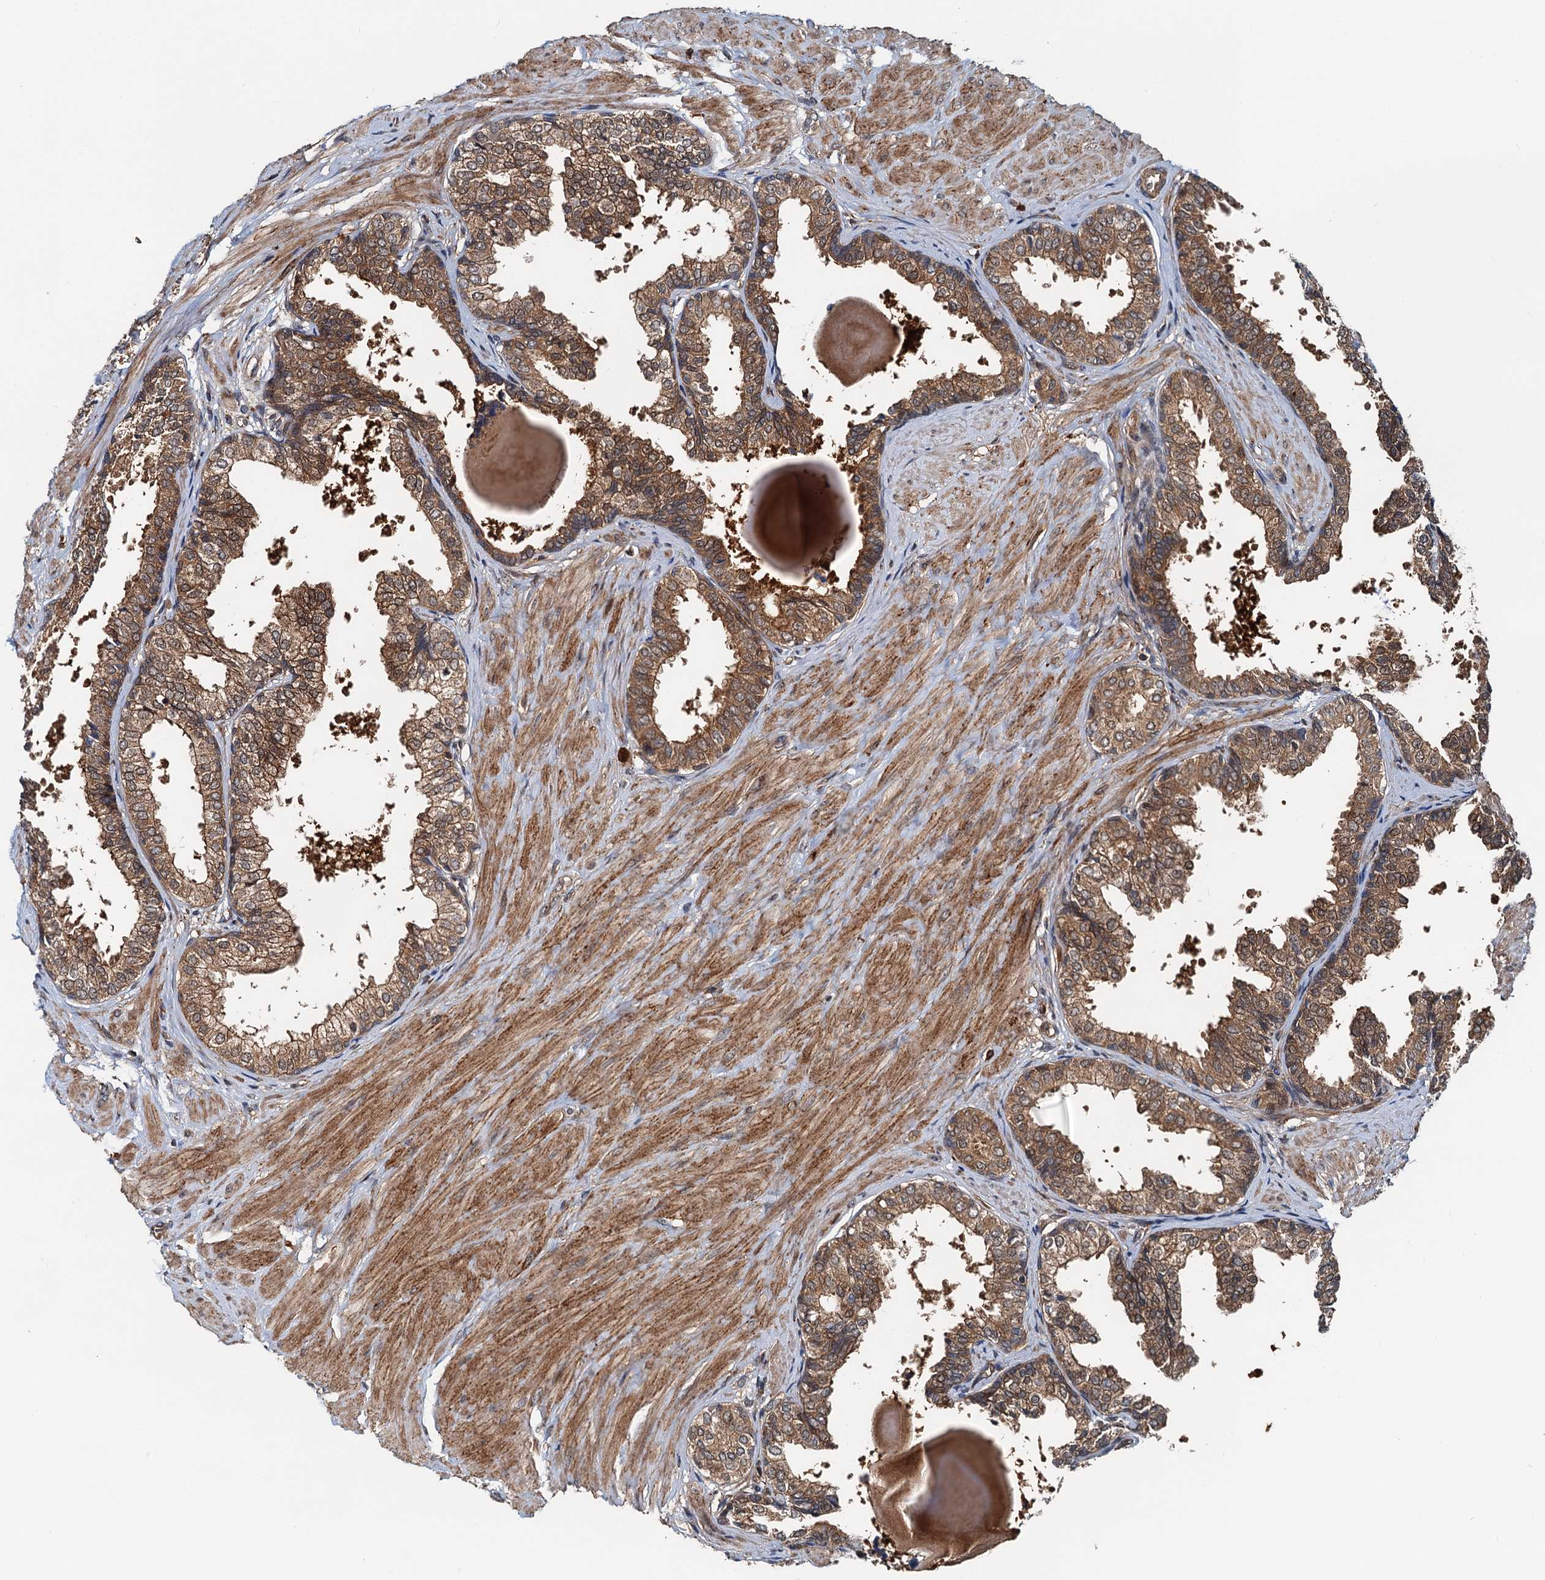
{"staining": {"intensity": "moderate", "quantity": ">75%", "location": "cytoplasmic/membranous"}, "tissue": "prostate", "cell_type": "Glandular cells", "image_type": "normal", "snomed": [{"axis": "morphology", "description": "Normal tissue, NOS"}, {"axis": "topography", "description": "Prostate"}], "caption": "About >75% of glandular cells in normal human prostate reveal moderate cytoplasmic/membranous protein expression as visualized by brown immunohistochemical staining.", "gene": "AAGAB", "patient": {"sex": "male", "age": 48}}